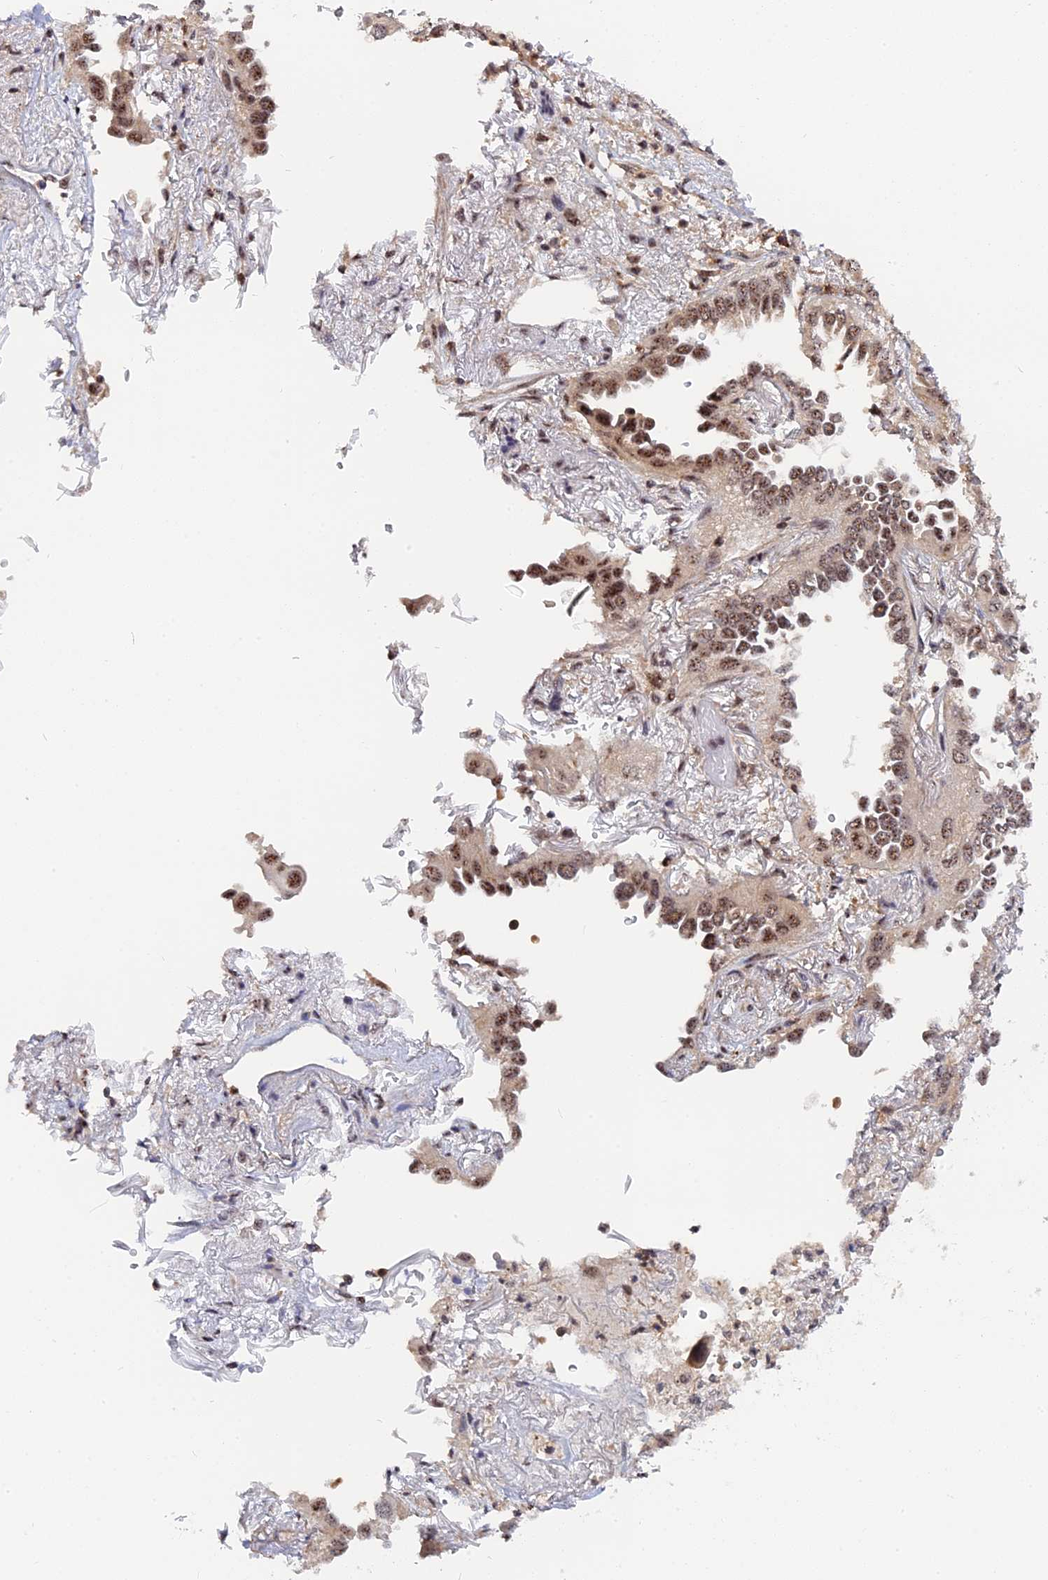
{"staining": {"intensity": "moderate", "quantity": ">75%", "location": "nuclear"}, "tissue": "lung cancer", "cell_type": "Tumor cells", "image_type": "cancer", "snomed": [{"axis": "morphology", "description": "Adenocarcinoma, NOS"}, {"axis": "topography", "description": "Lung"}], "caption": "The immunohistochemical stain shows moderate nuclear expression in tumor cells of lung cancer tissue. Immunohistochemistry (ihc) stains the protein of interest in brown and the nuclei are stained blue.", "gene": "TAB1", "patient": {"sex": "female", "age": 76}}